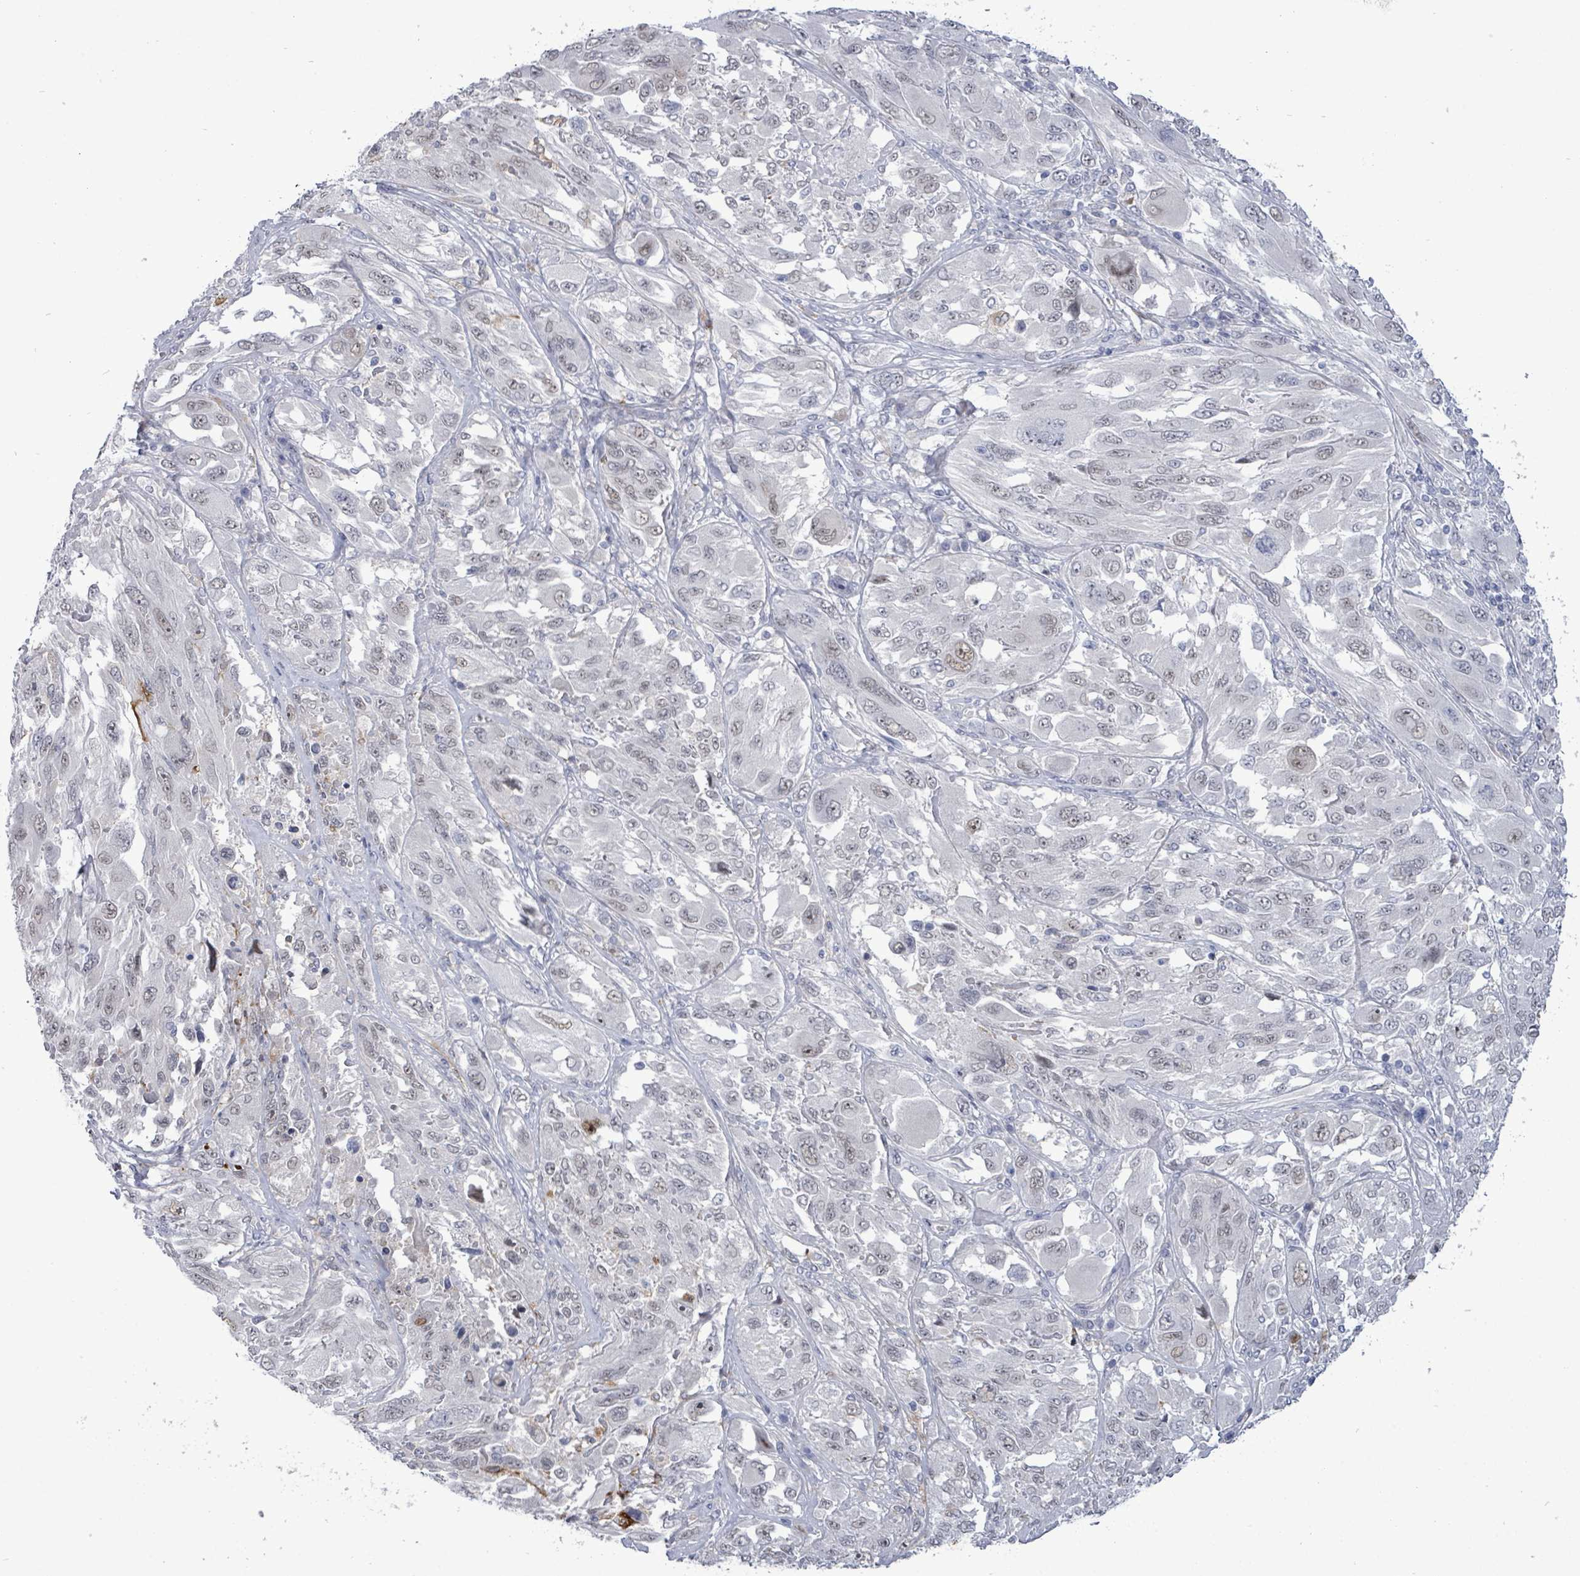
{"staining": {"intensity": "negative", "quantity": "none", "location": "none"}, "tissue": "melanoma", "cell_type": "Tumor cells", "image_type": "cancer", "snomed": [{"axis": "morphology", "description": "Malignant melanoma, NOS"}, {"axis": "topography", "description": "Skin"}], "caption": "Protein analysis of malignant melanoma reveals no significant positivity in tumor cells.", "gene": "CT45A5", "patient": {"sex": "female", "age": 91}}